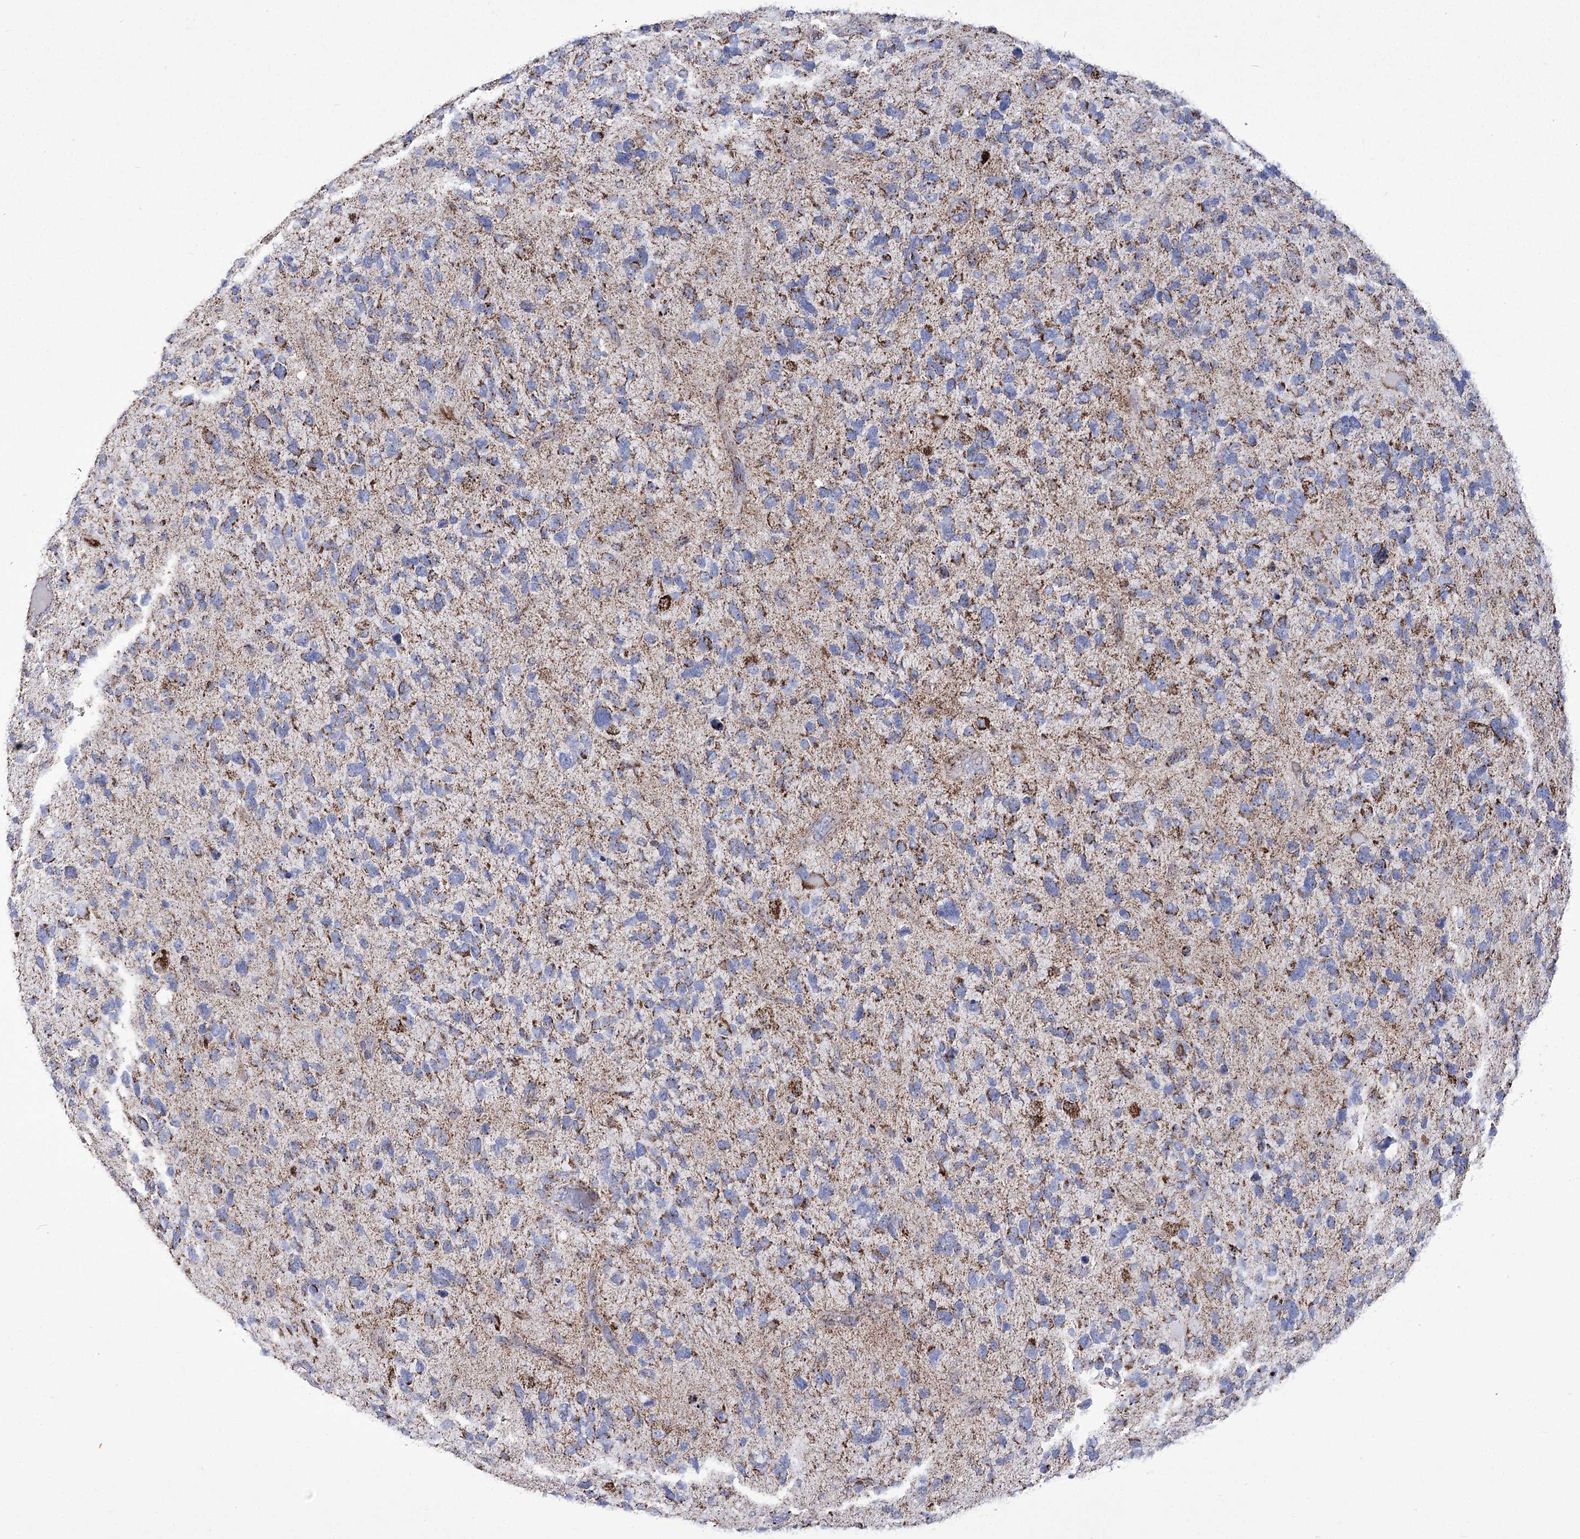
{"staining": {"intensity": "strong", "quantity": "25%-75%", "location": "cytoplasmic/membranous"}, "tissue": "glioma", "cell_type": "Tumor cells", "image_type": "cancer", "snomed": [{"axis": "morphology", "description": "Glioma, malignant, High grade"}, {"axis": "topography", "description": "Brain"}], "caption": "A high-resolution photomicrograph shows IHC staining of glioma, which demonstrates strong cytoplasmic/membranous expression in approximately 25%-75% of tumor cells. Nuclei are stained in blue.", "gene": "PDHB", "patient": {"sex": "female", "age": 58}}